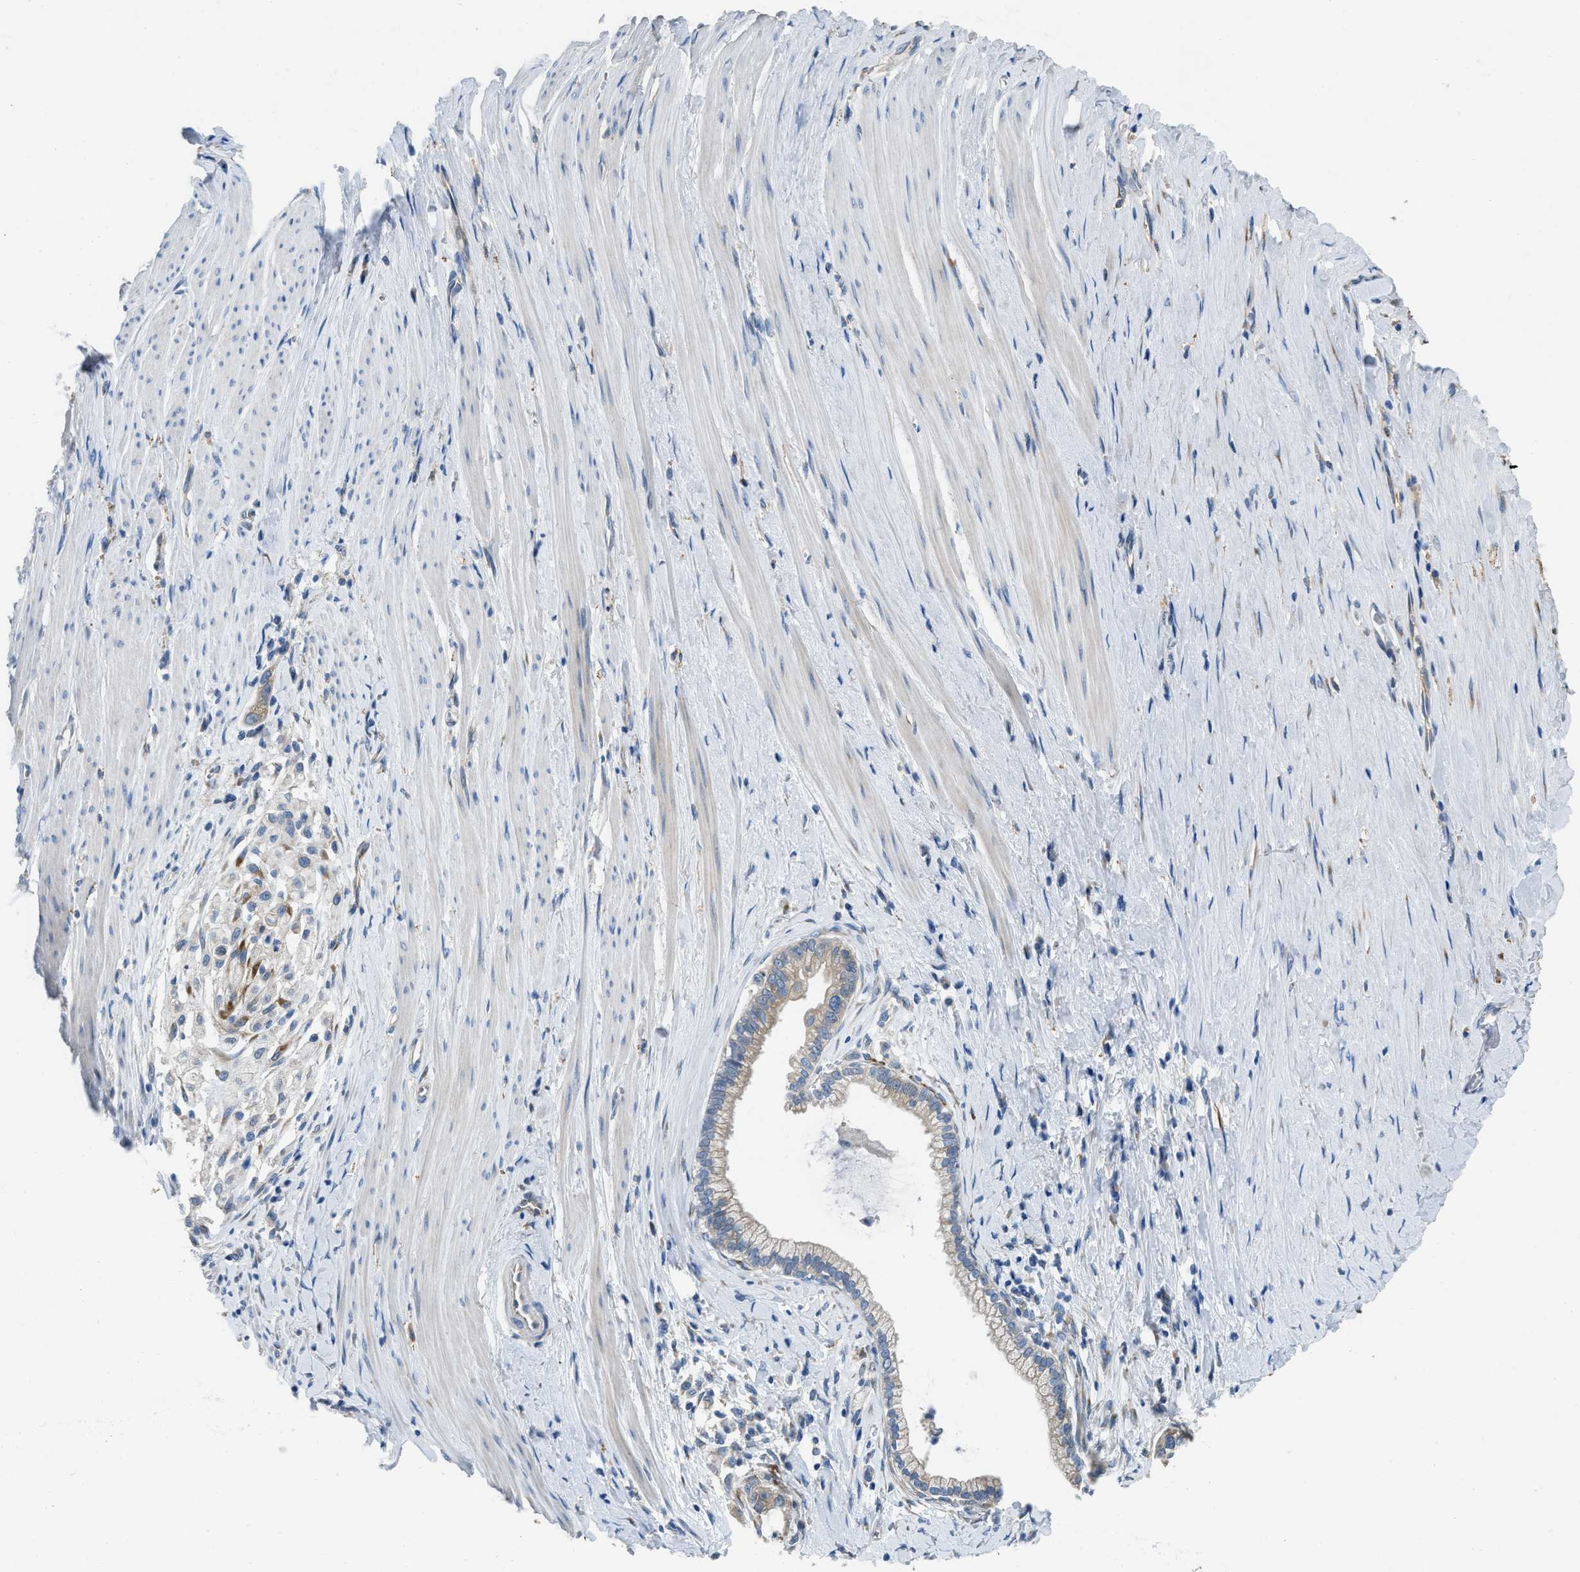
{"staining": {"intensity": "weak", "quantity": "<25%", "location": "cytoplasmic/membranous"}, "tissue": "pancreatic cancer", "cell_type": "Tumor cells", "image_type": "cancer", "snomed": [{"axis": "morphology", "description": "Adenocarcinoma, NOS"}, {"axis": "topography", "description": "Pancreas"}], "caption": "IHC of human pancreatic adenocarcinoma shows no positivity in tumor cells.", "gene": "GGCX", "patient": {"sex": "male", "age": 69}}